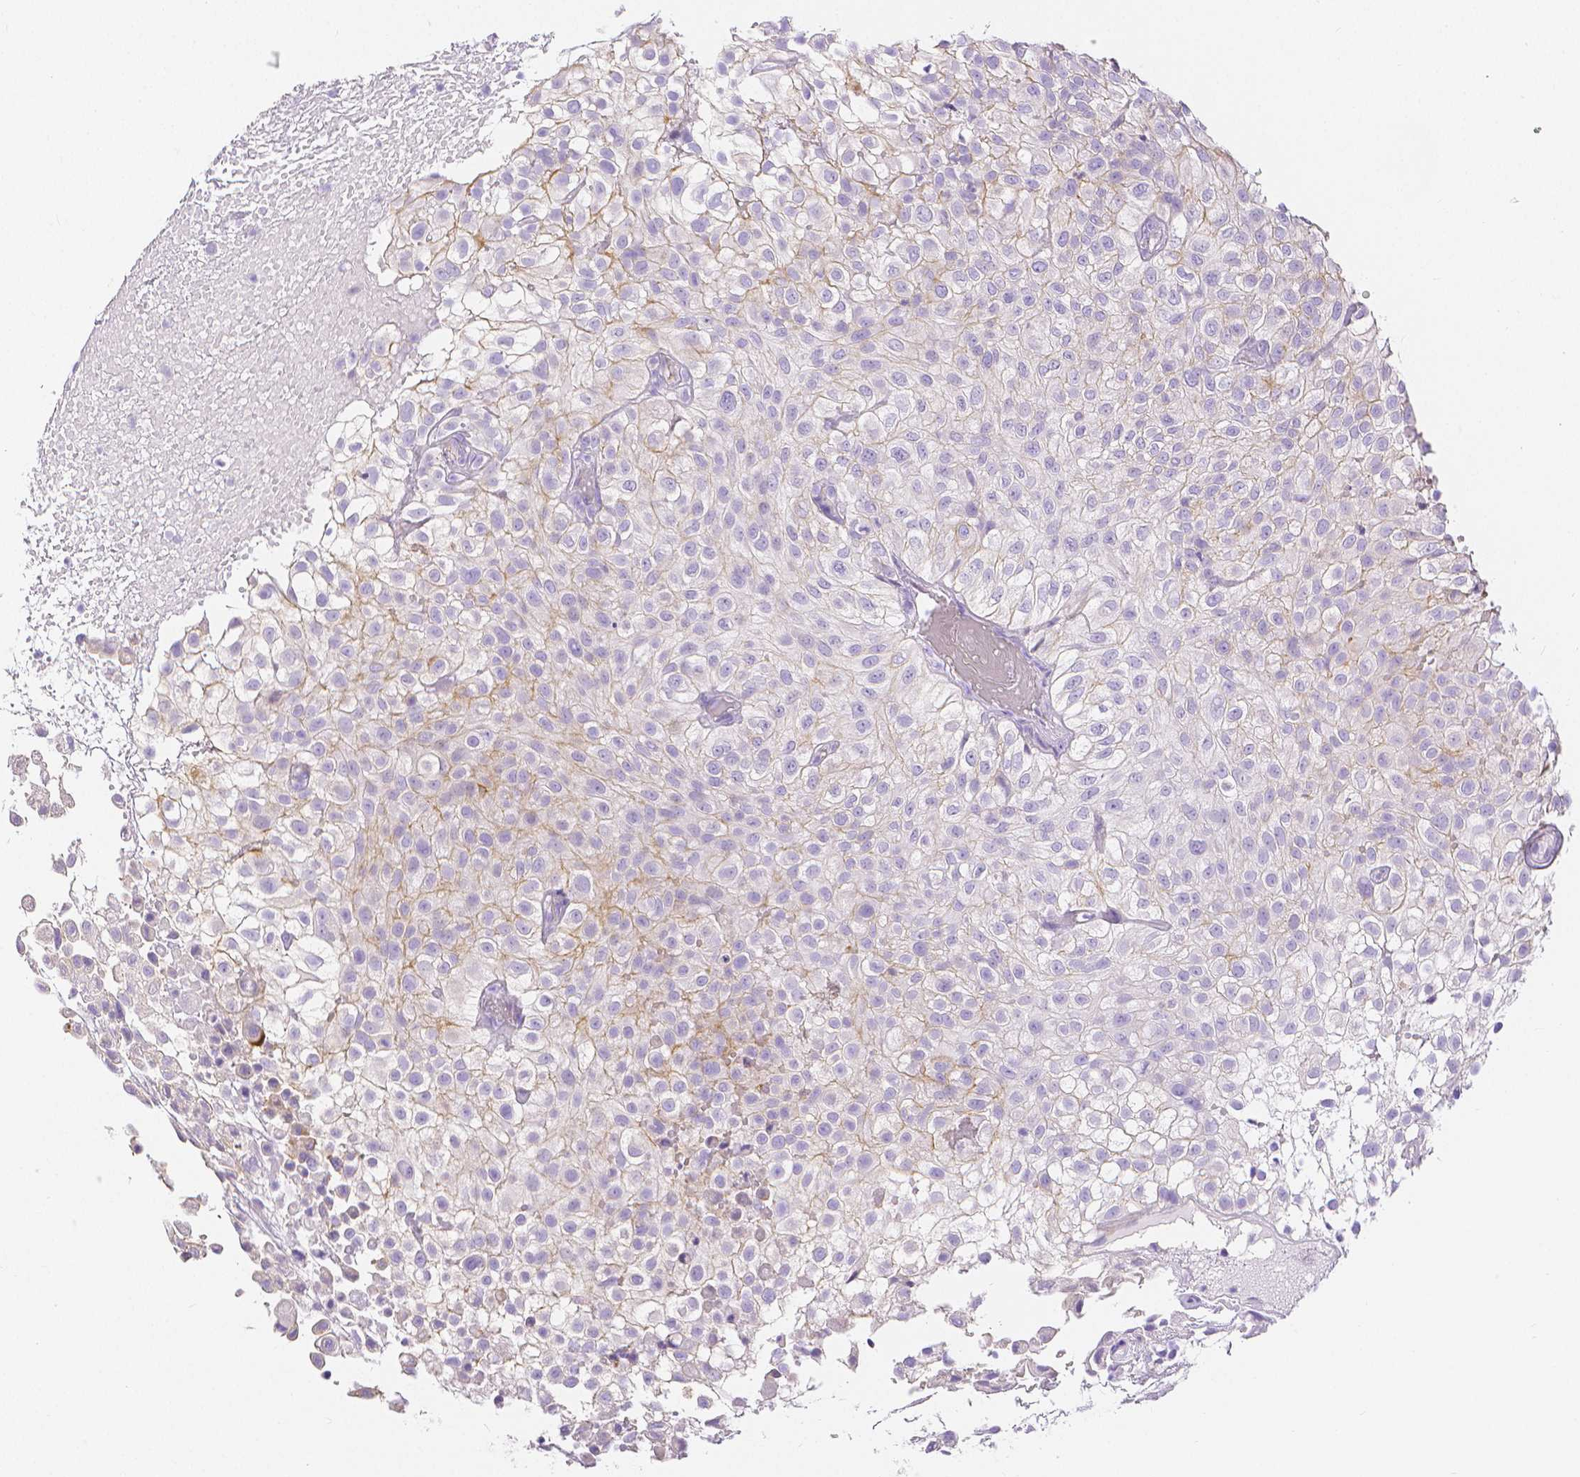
{"staining": {"intensity": "moderate", "quantity": "<25%", "location": "cytoplasmic/membranous"}, "tissue": "urothelial cancer", "cell_type": "Tumor cells", "image_type": "cancer", "snomed": [{"axis": "morphology", "description": "Urothelial carcinoma, High grade"}, {"axis": "topography", "description": "Urinary bladder"}], "caption": "Immunohistochemistry micrograph of neoplastic tissue: human urothelial cancer stained using immunohistochemistry shows low levels of moderate protein expression localized specifically in the cytoplasmic/membranous of tumor cells, appearing as a cytoplasmic/membranous brown color.", "gene": "SLC27A5", "patient": {"sex": "male", "age": 56}}